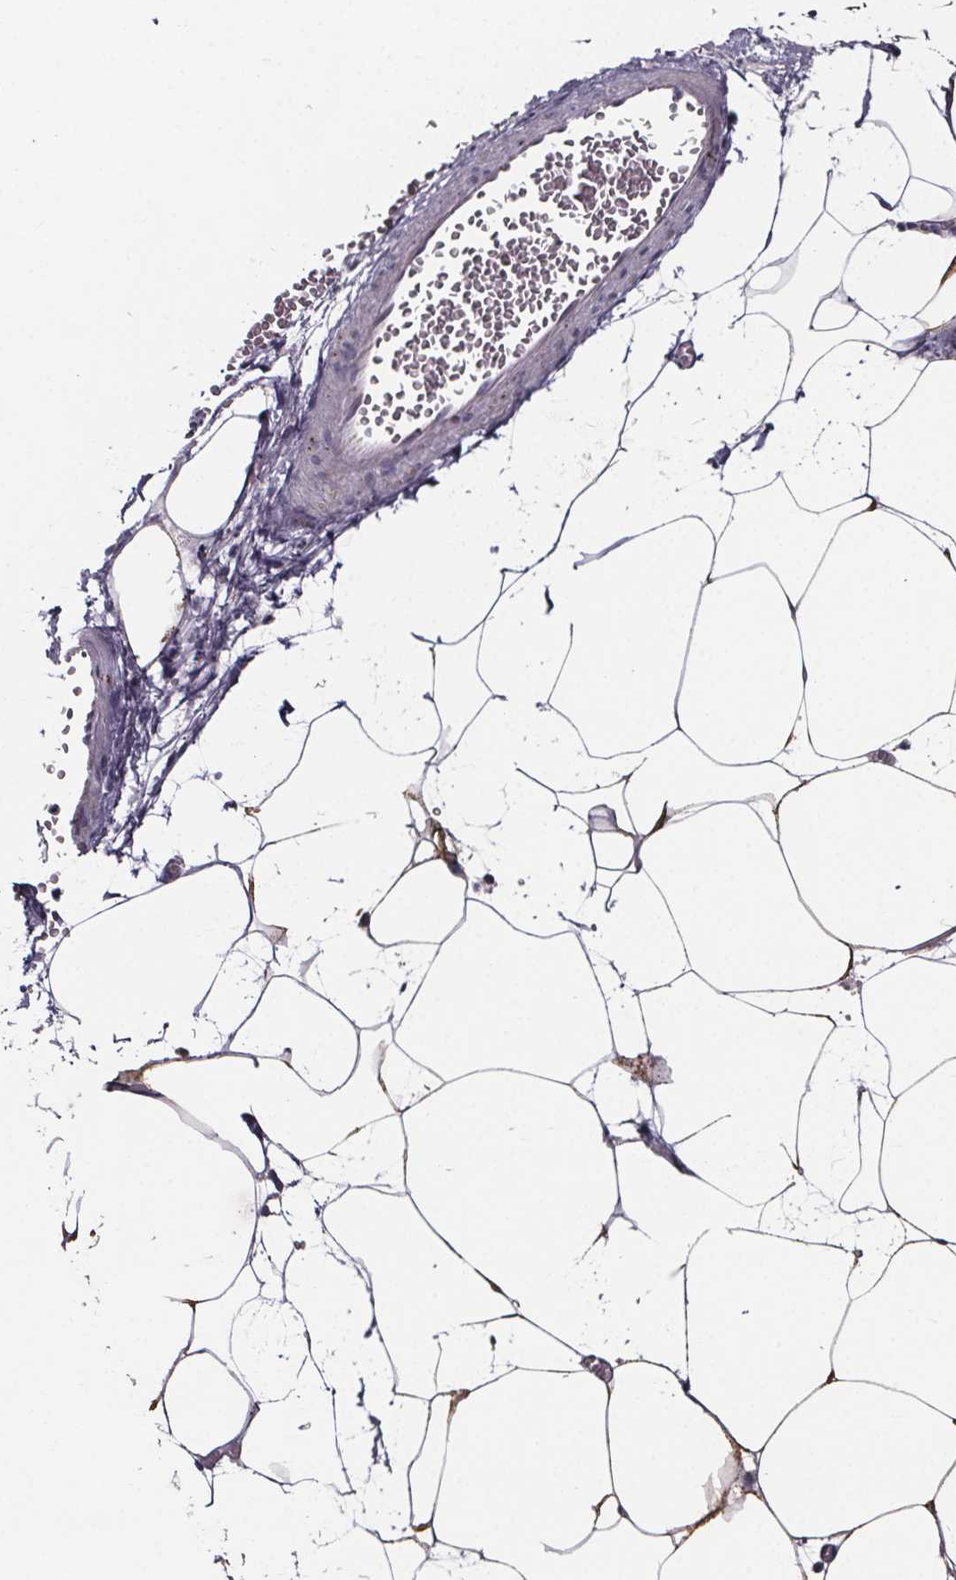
{"staining": {"intensity": "moderate", "quantity": "25%-75%", "location": "cytoplasmic/membranous"}, "tissue": "adipose tissue", "cell_type": "Adipocytes", "image_type": "normal", "snomed": [{"axis": "morphology", "description": "Normal tissue, NOS"}, {"axis": "topography", "description": "Adipose tissue"}, {"axis": "topography", "description": "Pancreas"}, {"axis": "topography", "description": "Peripheral nerve tissue"}], "caption": "Immunohistochemistry of normal adipose tissue demonstrates medium levels of moderate cytoplasmic/membranous positivity in approximately 25%-75% of adipocytes. Ihc stains the protein in brown and the nuclei are stained blue.", "gene": "NDST1", "patient": {"sex": "female", "age": 58}}